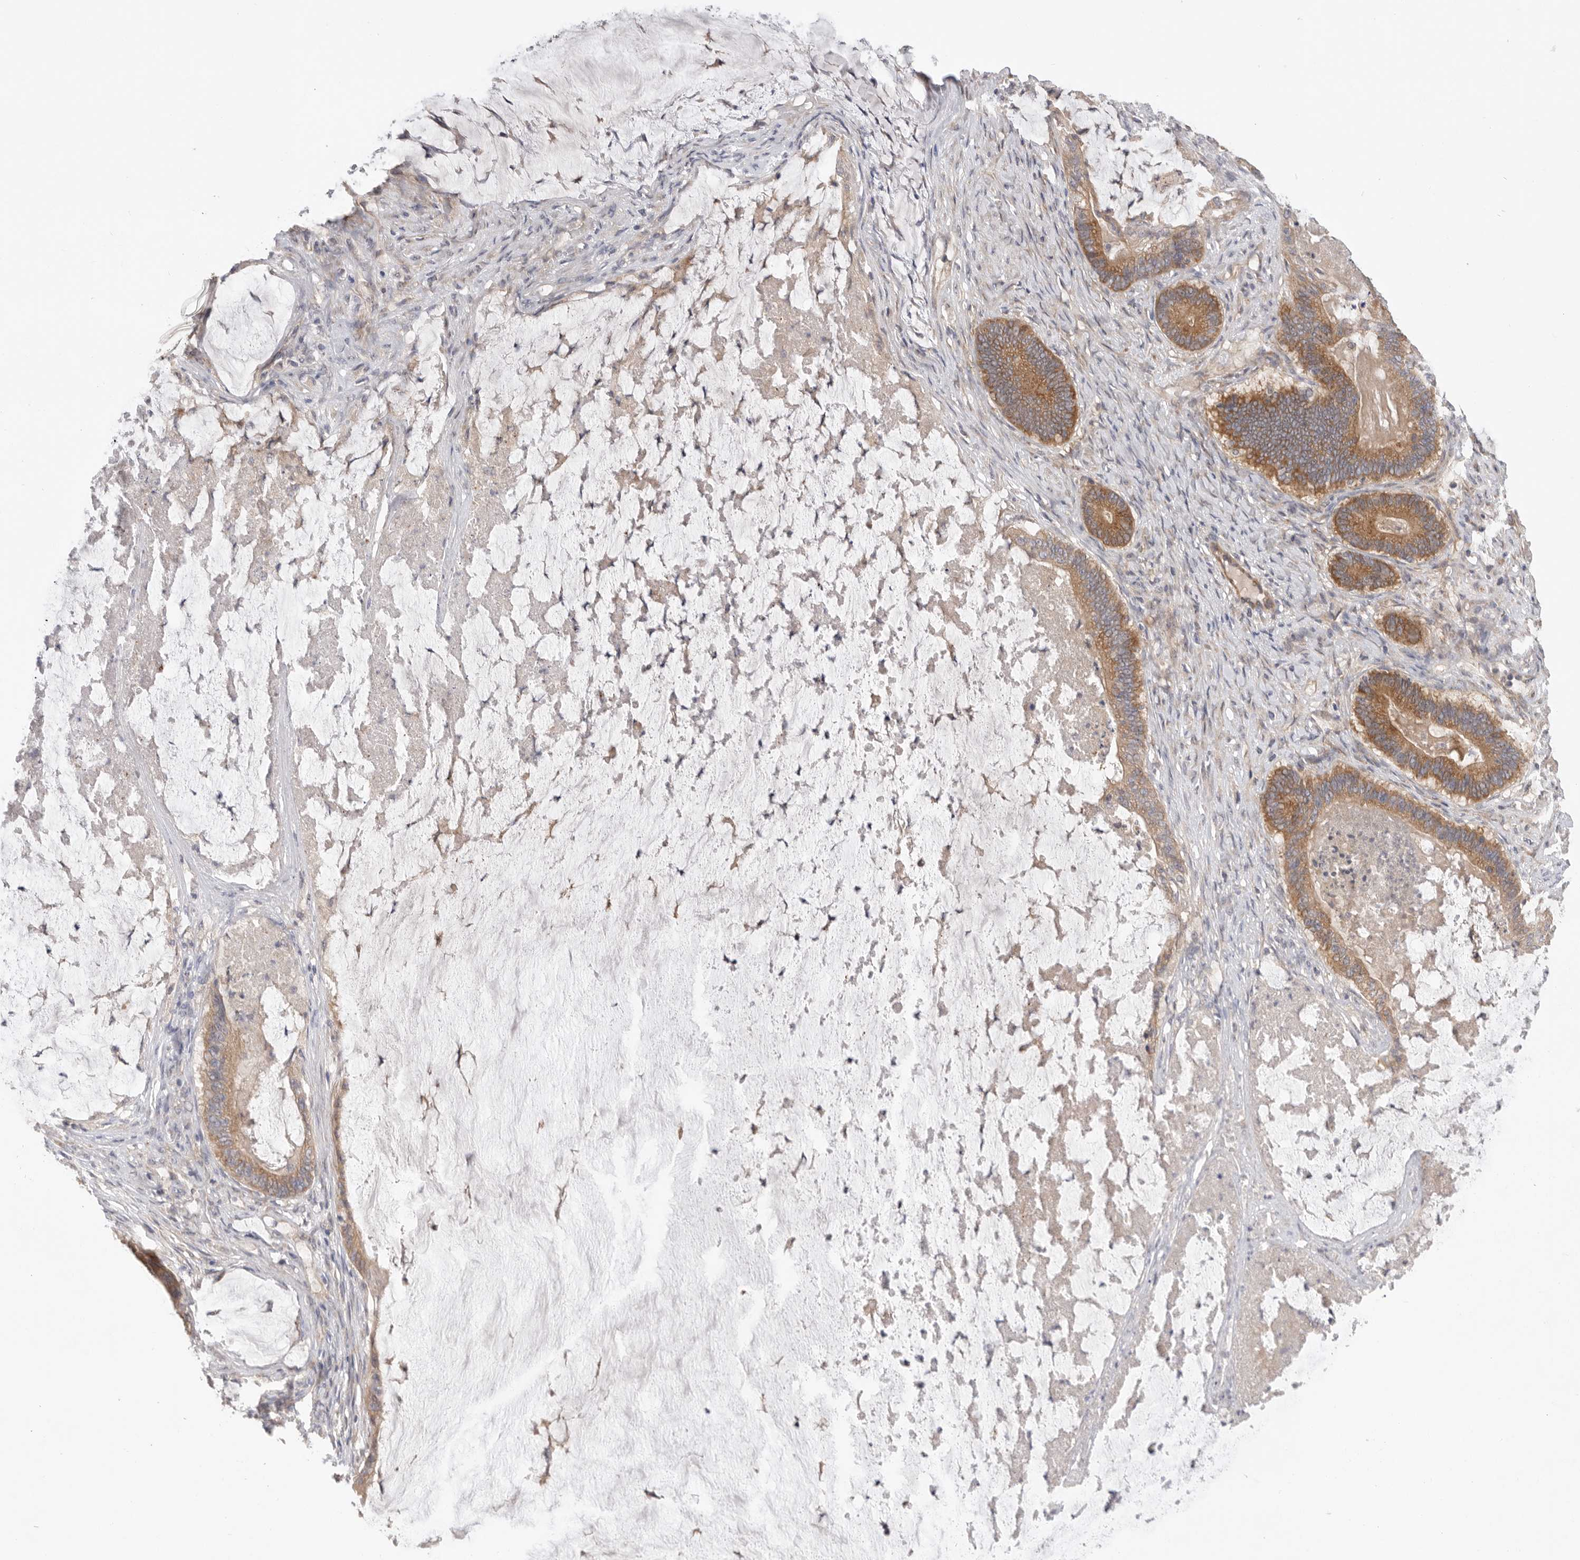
{"staining": {"intensity": "moderate", "quantity": ">75%", "location": "cytoplasmic/membranous"}, "tissue": "ovarian cancer", "cell_type": "Tumor cells", "image_type": "cancer", "snomed": [{"axis": "morphology", "description": "Cystadenocarcinoma, mucinous, NOS"}, {"axis": "topography", "description": "Ovary"}], "caption": "Immunohistochemistry (DAB) staining of human mucinous cystadenocarcinoma (ovarian) shows moderate cytoplasmic/membranous protein expression in about >75% of tumor cells. The staining is performed using DAB brown chromogen to label protein expression. The nuclei are counter-stained blue using hematoxylin.", "gene": "MTFR1L", "patient": {"sex": "female", "age": 61}}